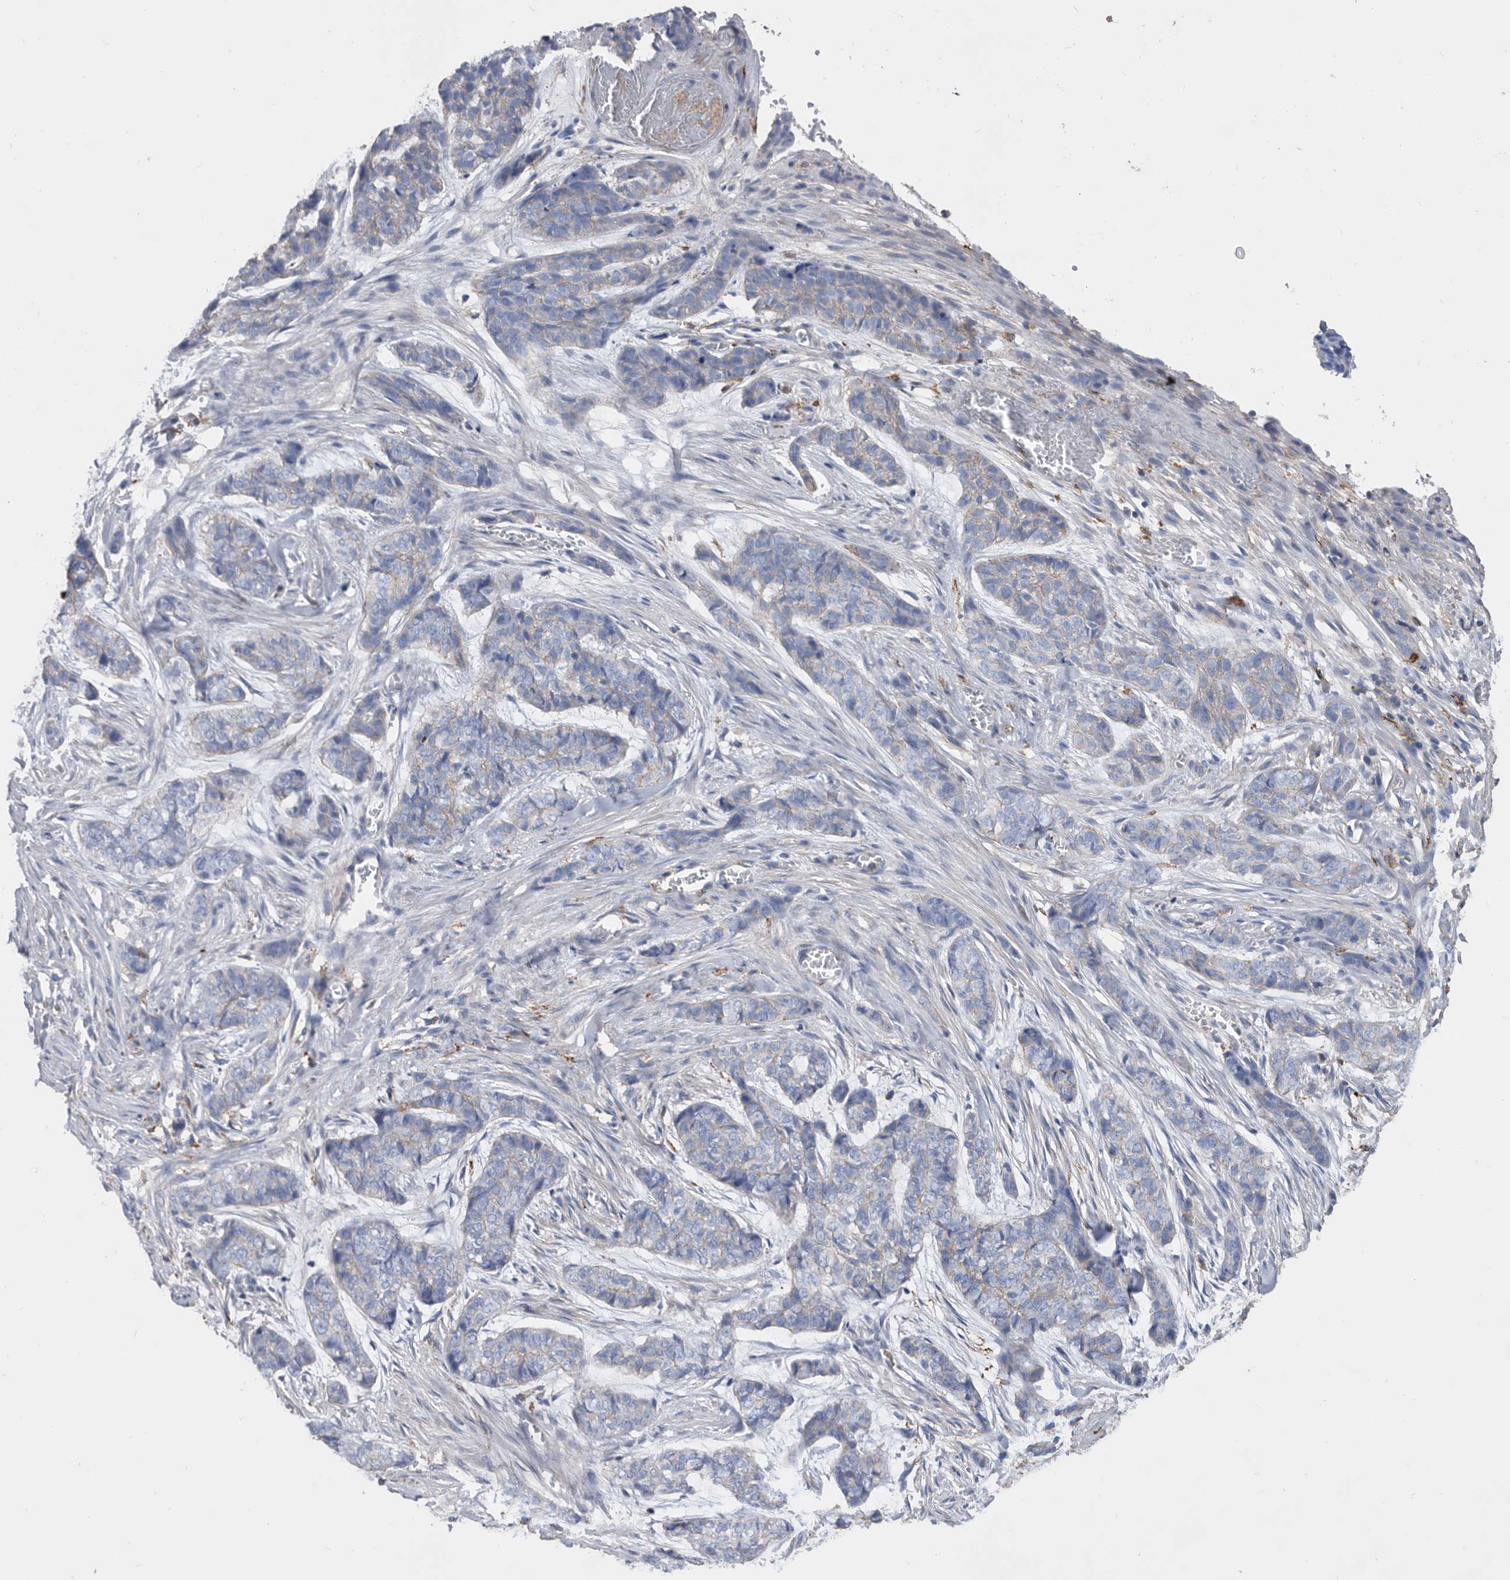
{"staining": {"intensity": "weak", "quantity": "<25%", "location": "cytoplasmic/membranous"}, "tissue": "skin cancer", "cell_type": "Tumor cells", "image_type": "cancer", "snomed": [{"axis": "morphology", "description": "Basal cell carcinoma"}, {"axis": "topography", "description": "Skin"}], "caption": "DAB (3,3'-diaminobenzidine) immunohistochemical staining of skin cancer (basal cell carcinoma) demonstrates no significant expression in tumor cells.", "gene": "MS4A4A", "patient": {"sex": "female", "age": 64}}